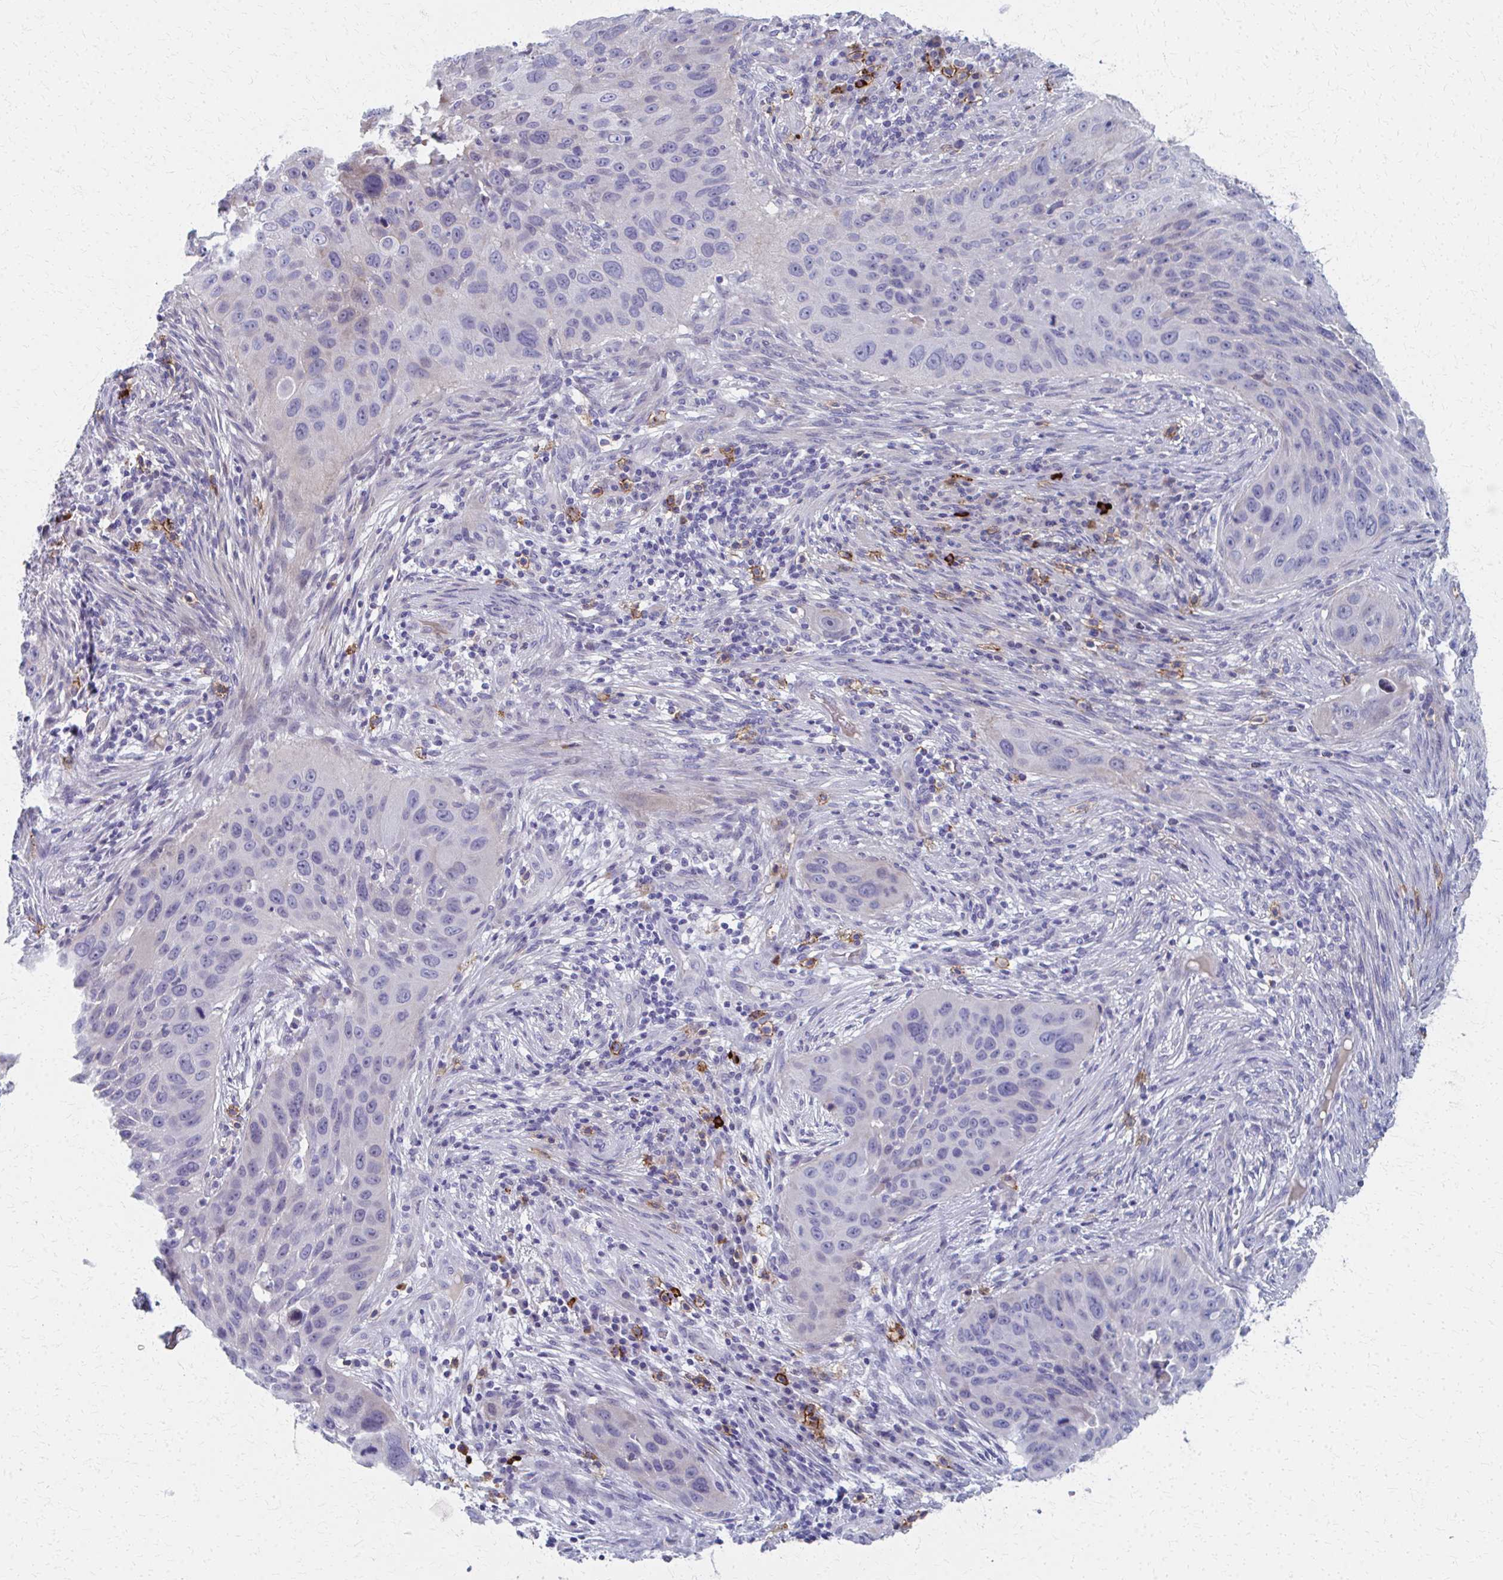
{"staining": {"intensity": "negative", "quantity": "none", "location": "none"}, "tissue": "lung cancer", "cell_type": "Tumor cells", "image_type": "cancer", "snomed": [{"axis": "morphology", "description": "Squamous cell carcinoma, NOS"}, {"axis": "topography", "description": "Lung"}], "caption": "DAB immunohistochemical staining of human lung cancer (squamous cell carcinoma) exhibits no significant staining in tumor cells.", "gene": "MS4A2", "patient": {"sex": "male", "age": 63}}